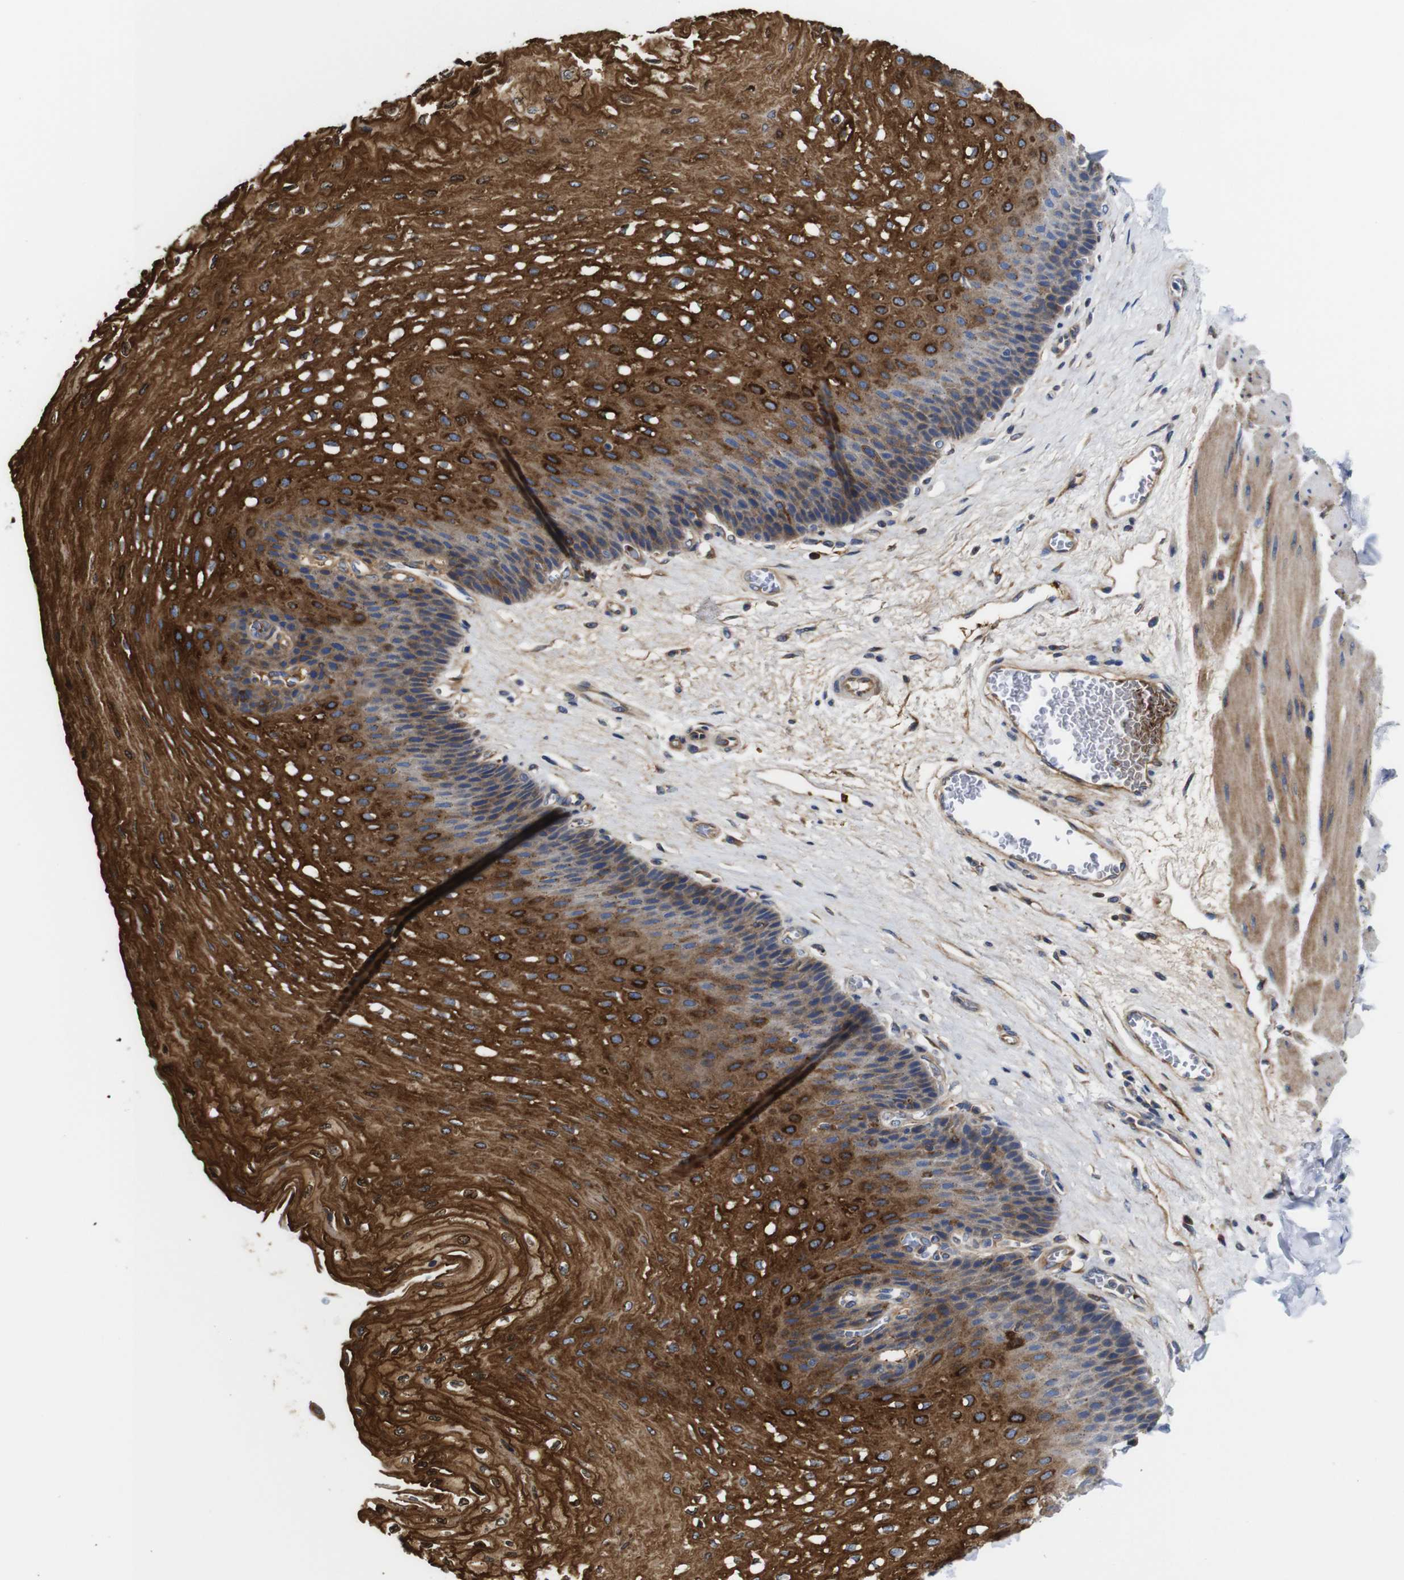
{"staining": {"intensity": "moderate", "quantity": ">75%", "location": "cytoplasmic/membranous"}, "tissue": "esophagus", "cell_type": "Squamous epithelial cells", "image_type": "normal", "snomed": [{"axis": "morphology", "description": "Normal tissue, NOS"}, {"axis": "topography", "description": "Esophagus"}], "caption": "Squamous epithelial cells display medium levels of moderate cytoplasmic/membranous expression in about >75% of cells in unremarkable esophagus.", "gene": "CLCC1", "patient": {"sex": "female", "age": 72}}